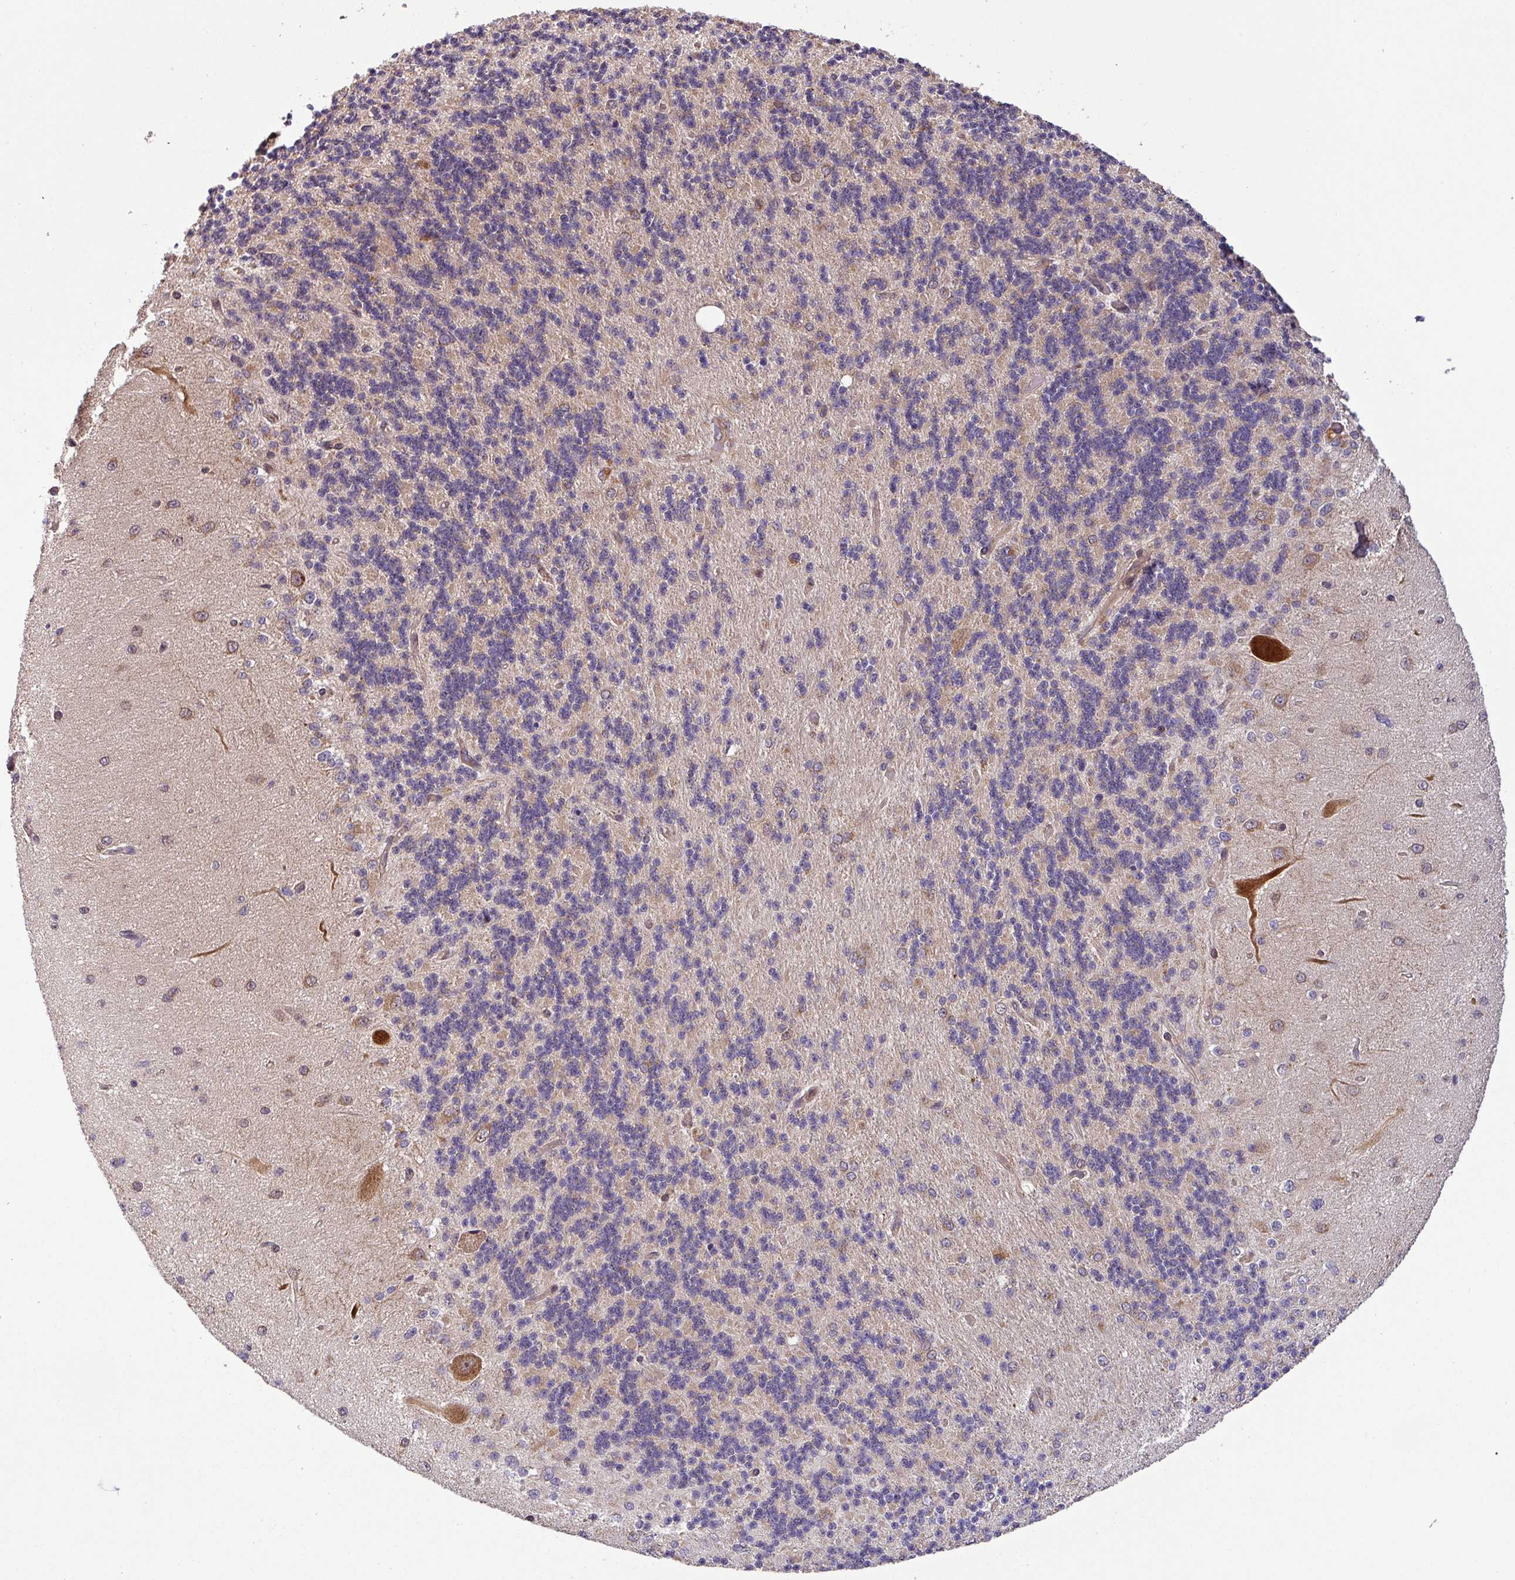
{"staining": {"intensity": "moderate", "quantity": "25%-75%", "location": "cytoplasmic/membranous"}, "tissue": "cerebellum", "cell_type": "Cells in granular layer", "image_type": "normal", "snomed": [{"axis": "morphology", "description": "Normal tissue, NOS"}, {"axis": "topography", "description": "Cerebellum"}], "caption": "Immunohistochemical staining of benign human cerebellum displays 25%-75% levels of moderate cytoplasmic/membranous protein positivity in about 25%-75% of cells in granular layer.", "gene": "ART1", "patient": {"sex": "female", "age": 29}}